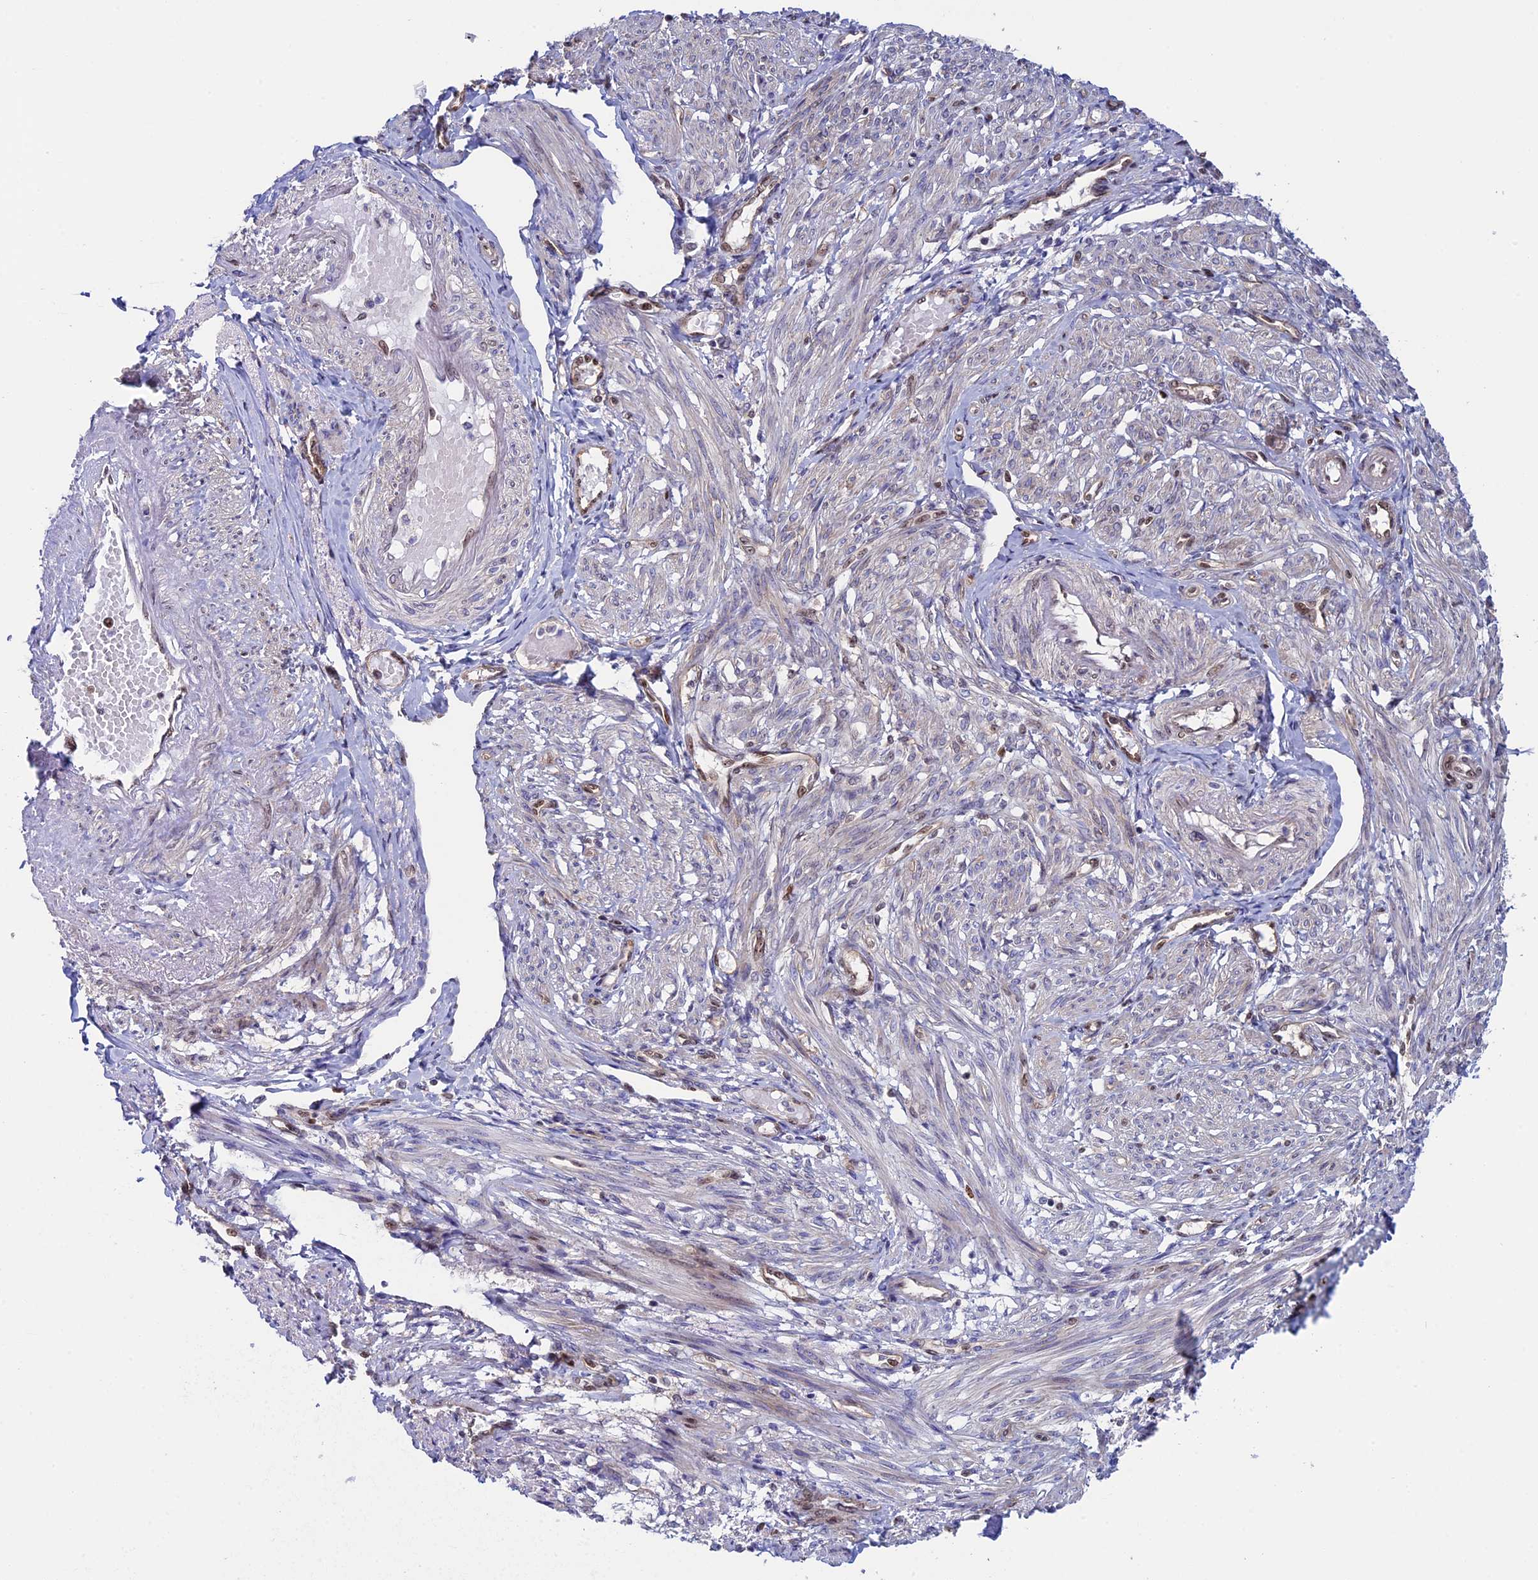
{"staining": {"intensity": "negative", "quantity": "none", "location": "none"}, "tissue": "smooth muscle", "cell_type": "Smooth muscle cells", "image_type": "normal", "snomed": [{"axis": "morphology", "description": "Normal tissue, NOS"}, {"axis": "topography", "description": "Smooth muscle"}], "caption": "Immunohistochemical staining of benign human smooth muscle displays no significant positivity in smooth muscle cells. (Brightfield microscopy of DAB immunohistochemistry at high magnification).", "gene": "CCDC86", "patient": {"sex": "female", "age": 39}}